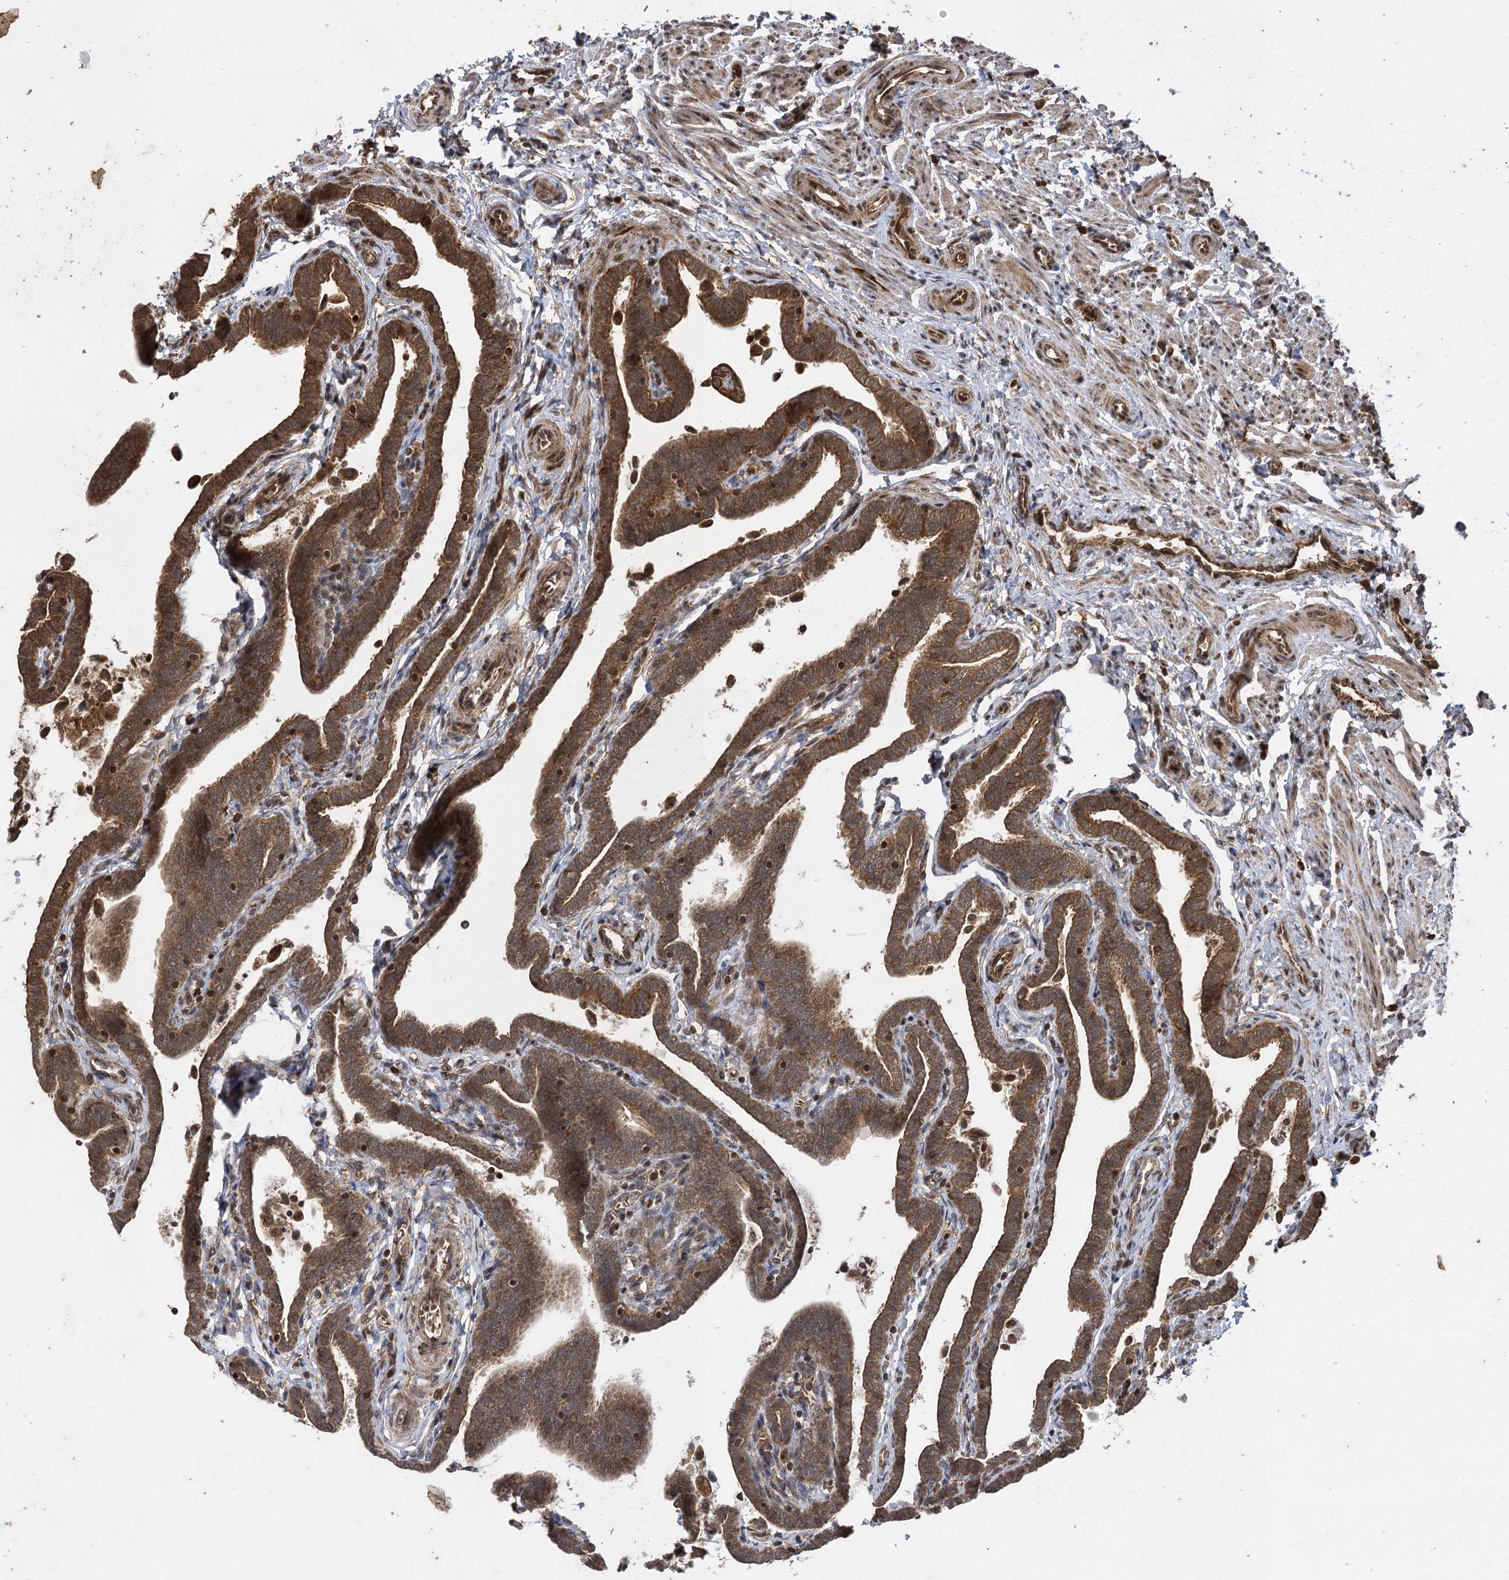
{"staining": {"intensity": "strong", "quantity": ">75%", "location": "cytoplasmic/membranous"}, "tissue": "fallopian tube", "cell_type": "Glandular cells", "image_type": "normal", "snomed": [{"axis": "morphology", "description": "Normal tissue, NOS"}, {"axis": "topography", "description": "Fallopian tube"}], "caption": "Protein analysis of benign fallopian tube reveals strong cytoplasmic/membranous positivity in approximately >75% of glandular cells.", "gene": "IL11RA", "patient": {"sex": "female", "age": 36}}